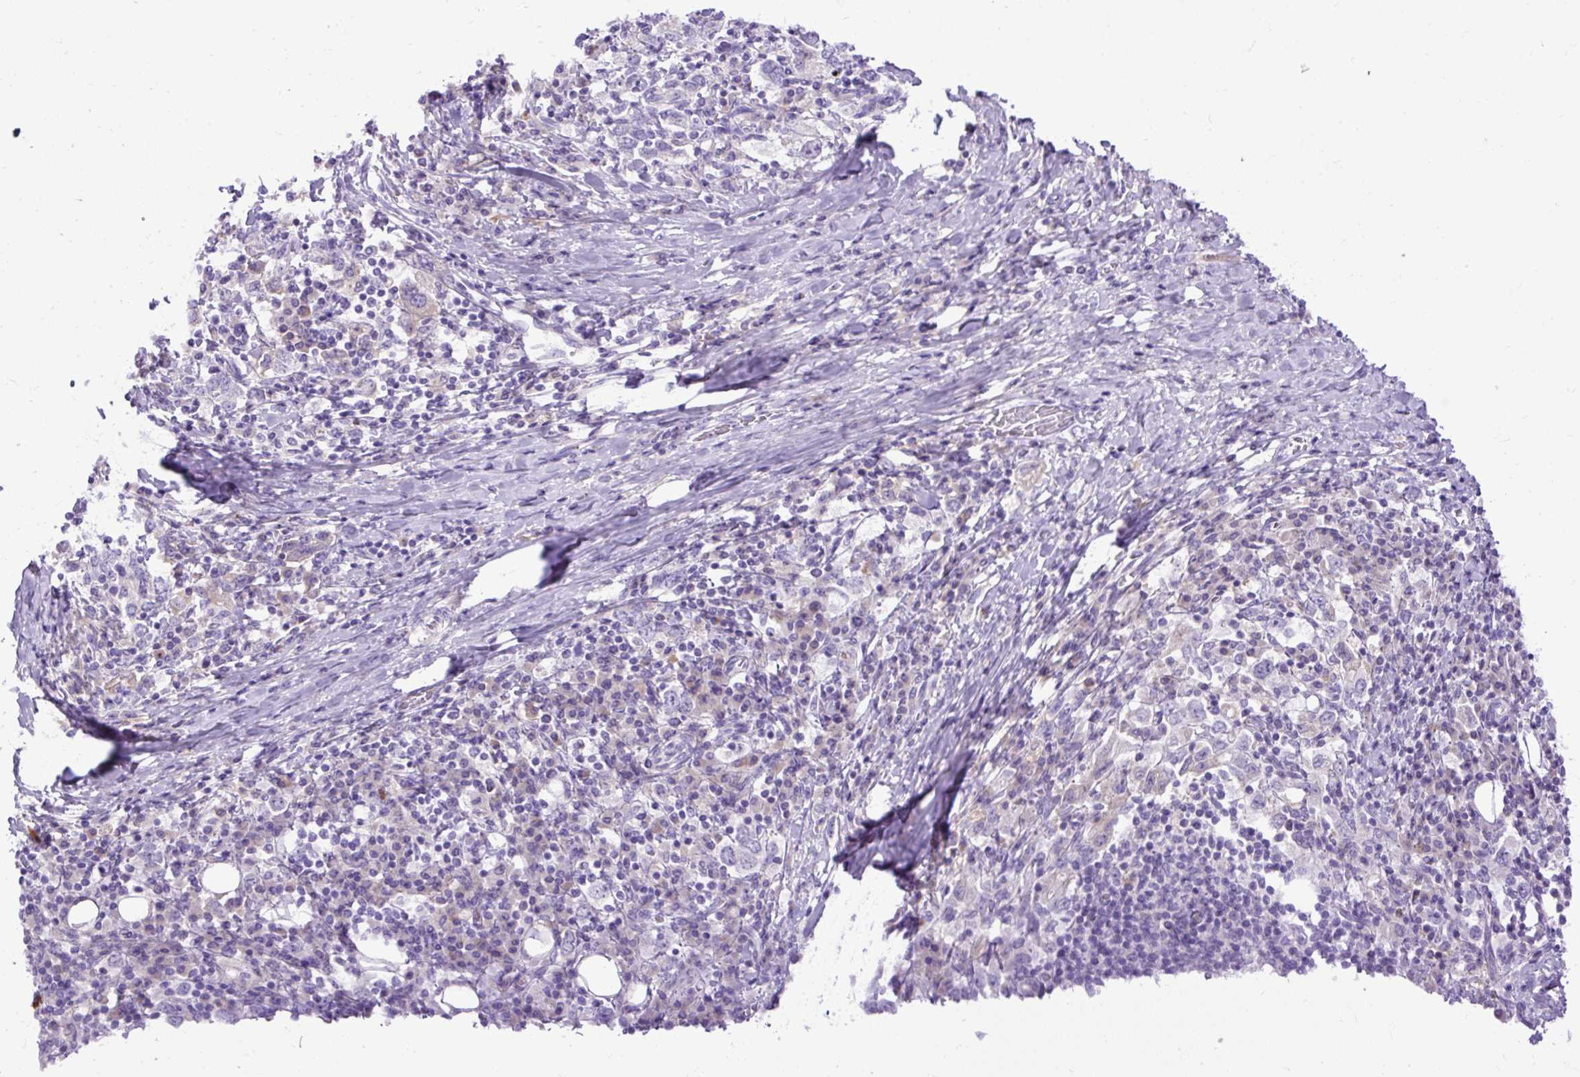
{"staining": {"intensity": "negative", "quantity": "none", "location": "none"}, "tissue": "stomach cancer", "cell_type": "Tumor cells", "image_type": "cancer", "snomed": [{"axis": "morphology", "description": "Adenocarcinoma, NOS"}, {"axis": "topography", "description": "Stomach, upper"}, {"axis": "topography", "description": "Stomach"}], "caption": "This image is of stomach cancer (adenocarcinoma) stained with IHC to label a protein in brown with the nuclei are counter-stained blue. There is no positivity in tumor cells.", "gene": "SPTBN5", "patient": {"sex": "male", "age": 62}}